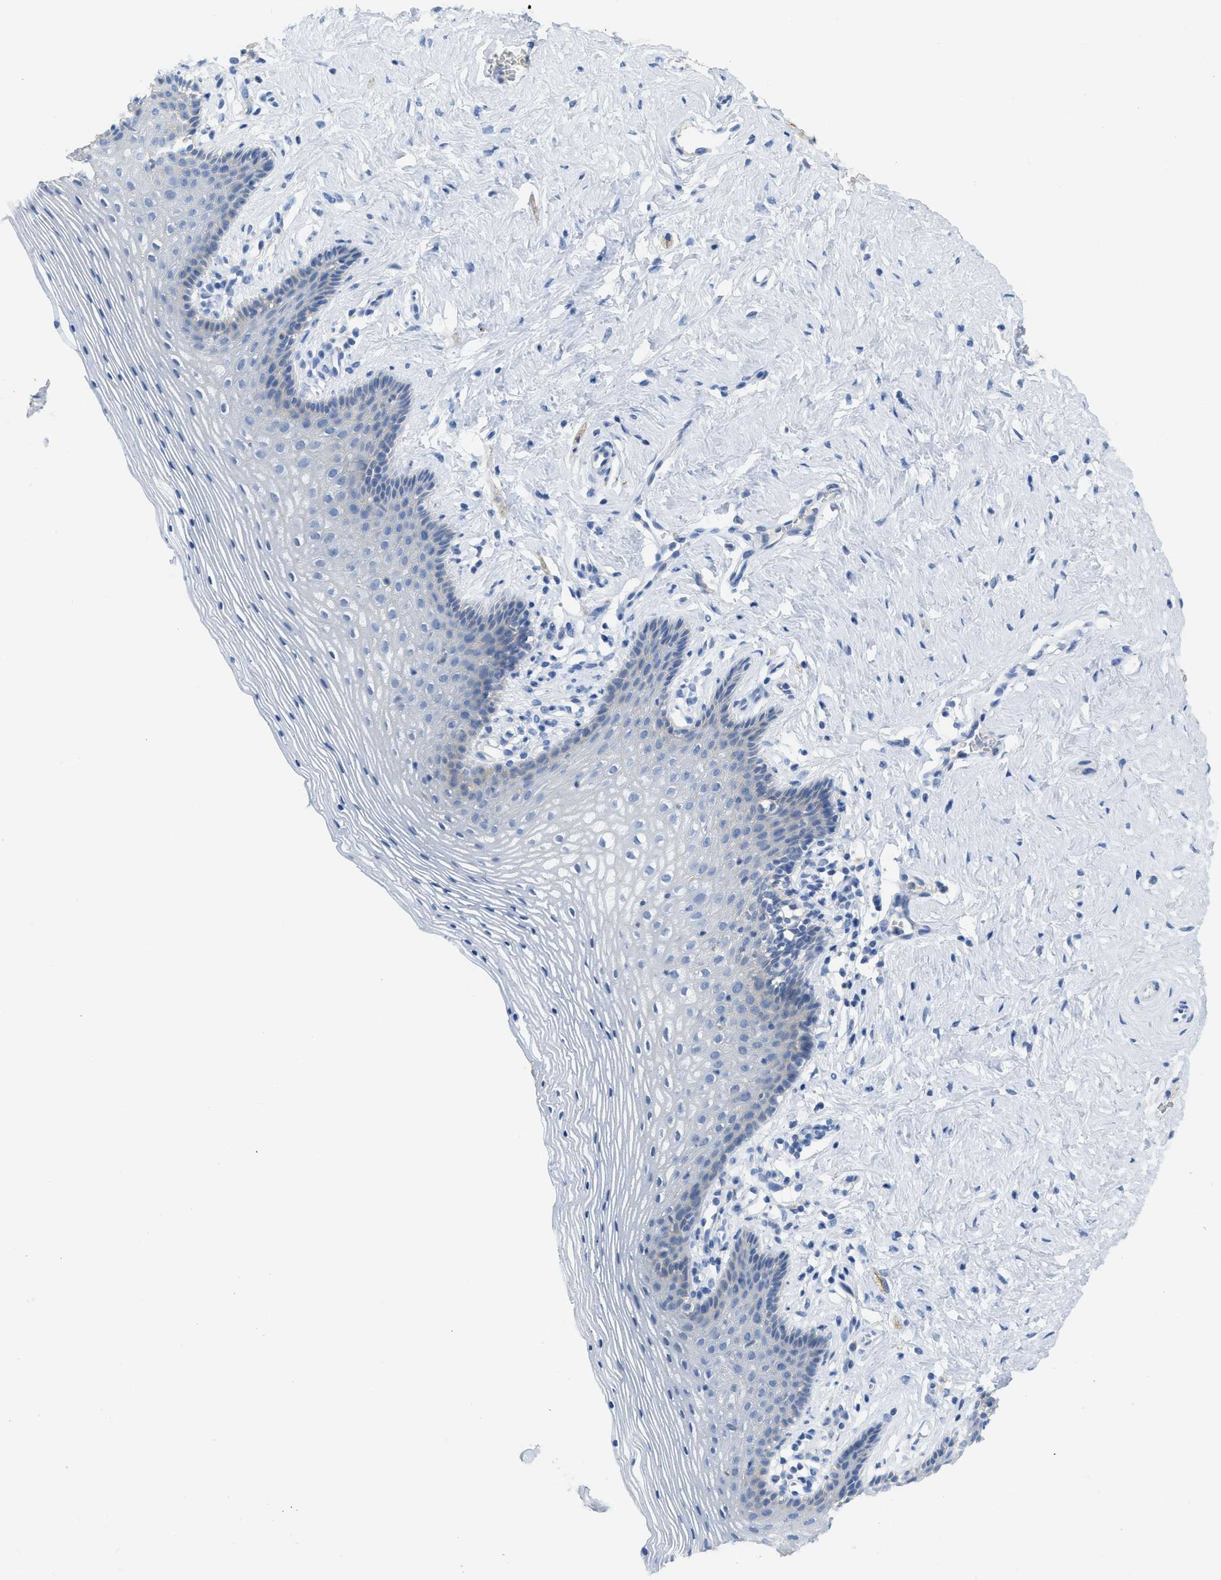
{"staining": {"intensity": "negative", "quantity": "none", "location": "none"}, "tissue": "vagina", "cell_type": "Squamous epithelial cells", "image_type": "normal", "snomed": [{"axis": "morphology", "description": "Normal tissue, NOS"}, {"axis": "topography", "description": "Vagina"}], "caption": "Histopathology image shows no significant protein expression in squamous epithelial cells of unremarkable vagina.", "gene": "CNNM4", "patient": {"sex": "female", "age": 32}}